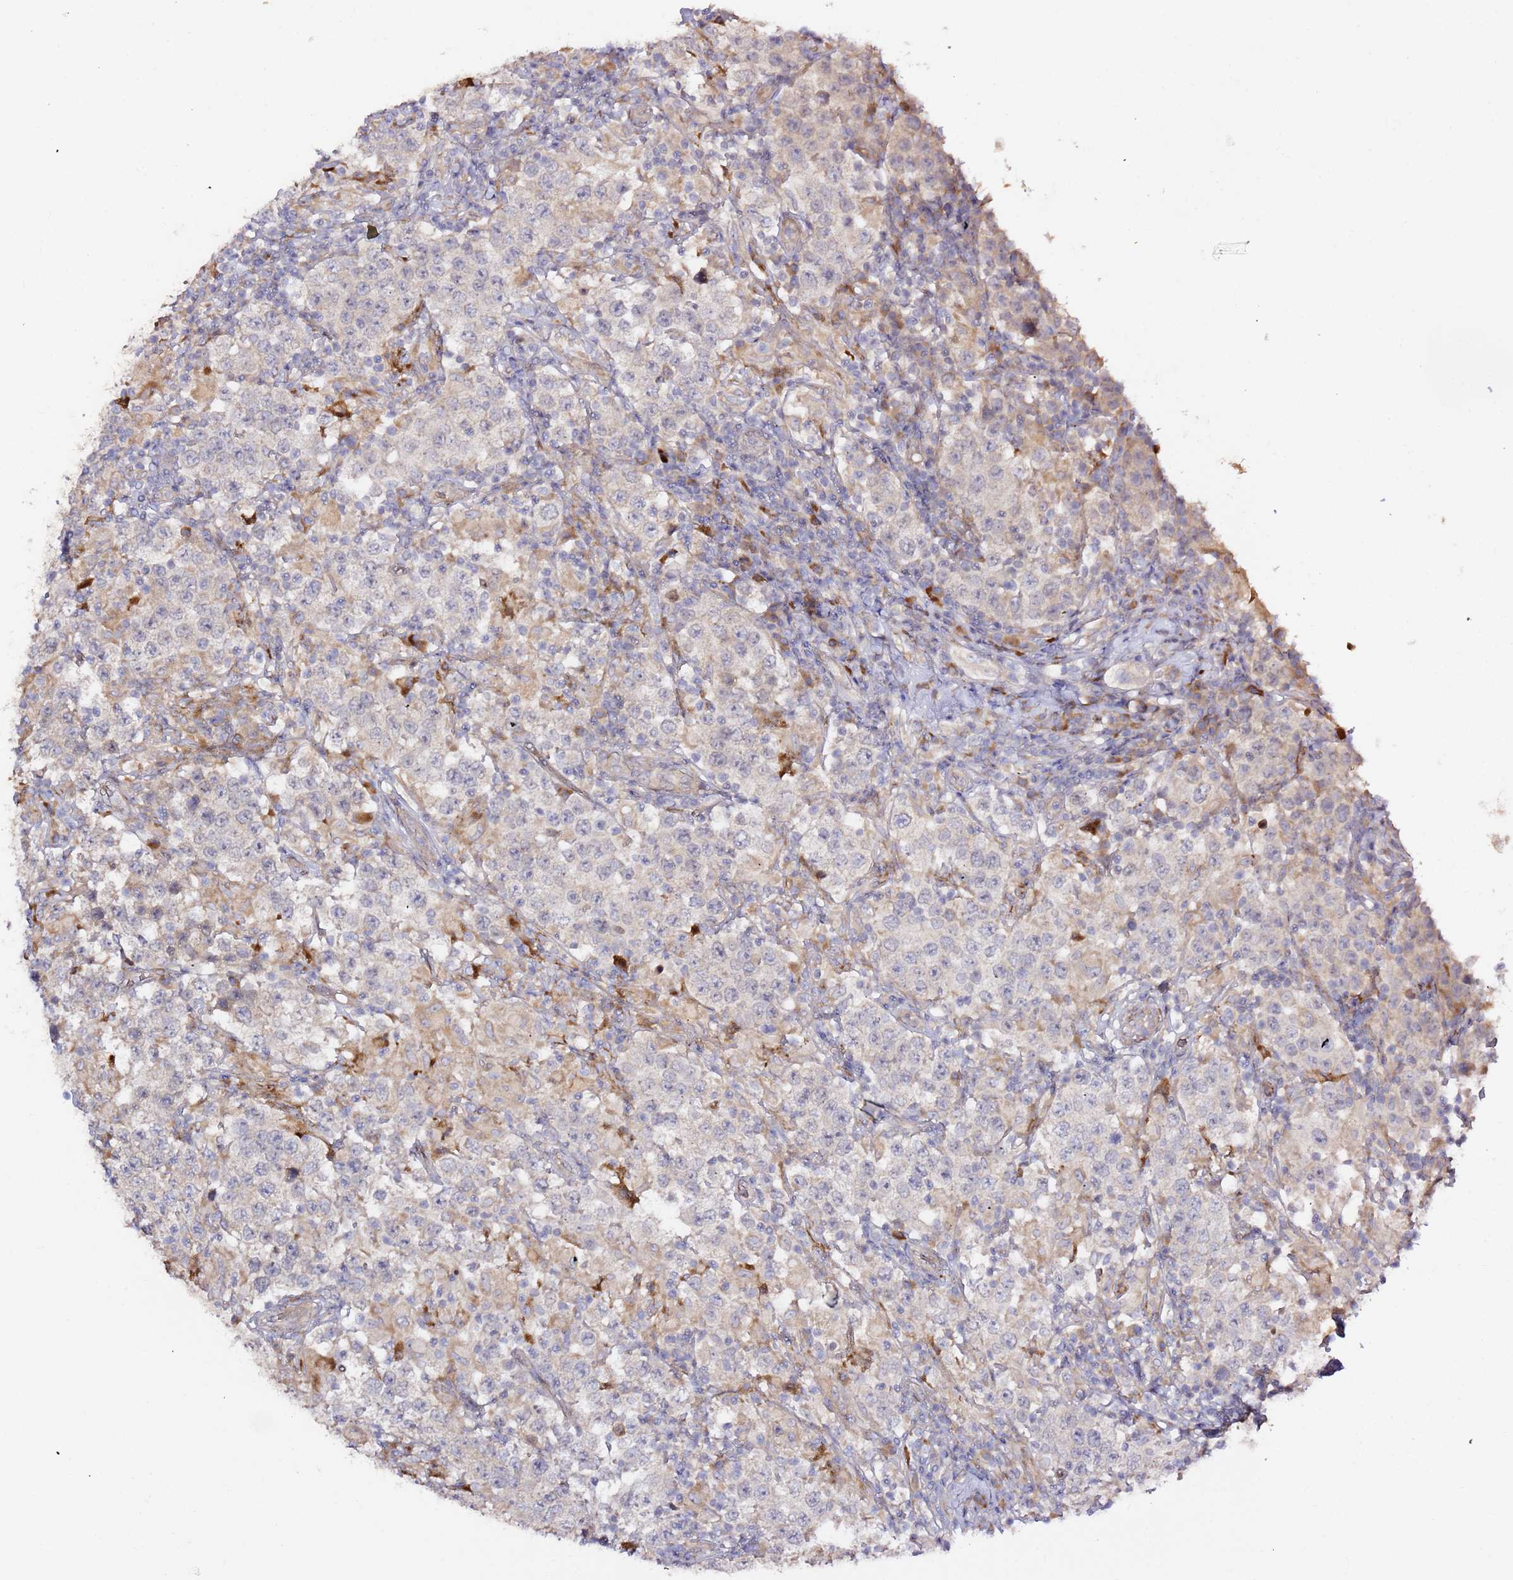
{"staining": {"intensity": "negative", "quantity": "none", "location": "none"}, "tissue": "testis cancer", "cell_type": "Tumor cells", "image_type": "cancer", "snomed": [{"axis": "morphology", "description": "Seminoma, NOS"}, {"axis": "morphology", "description": "Carcinoma, Embryonal, NOS"}, {"axis": "topography", "description": "Testis"}], "caption": "An IHC photomicrograph of testis seminoma is shown. There is no staining in tumor cells of testis seminoma. Nuclei are stained in blue.", "gene": "HSD17B7", "patient": {"sex": "male", "age": 41}}